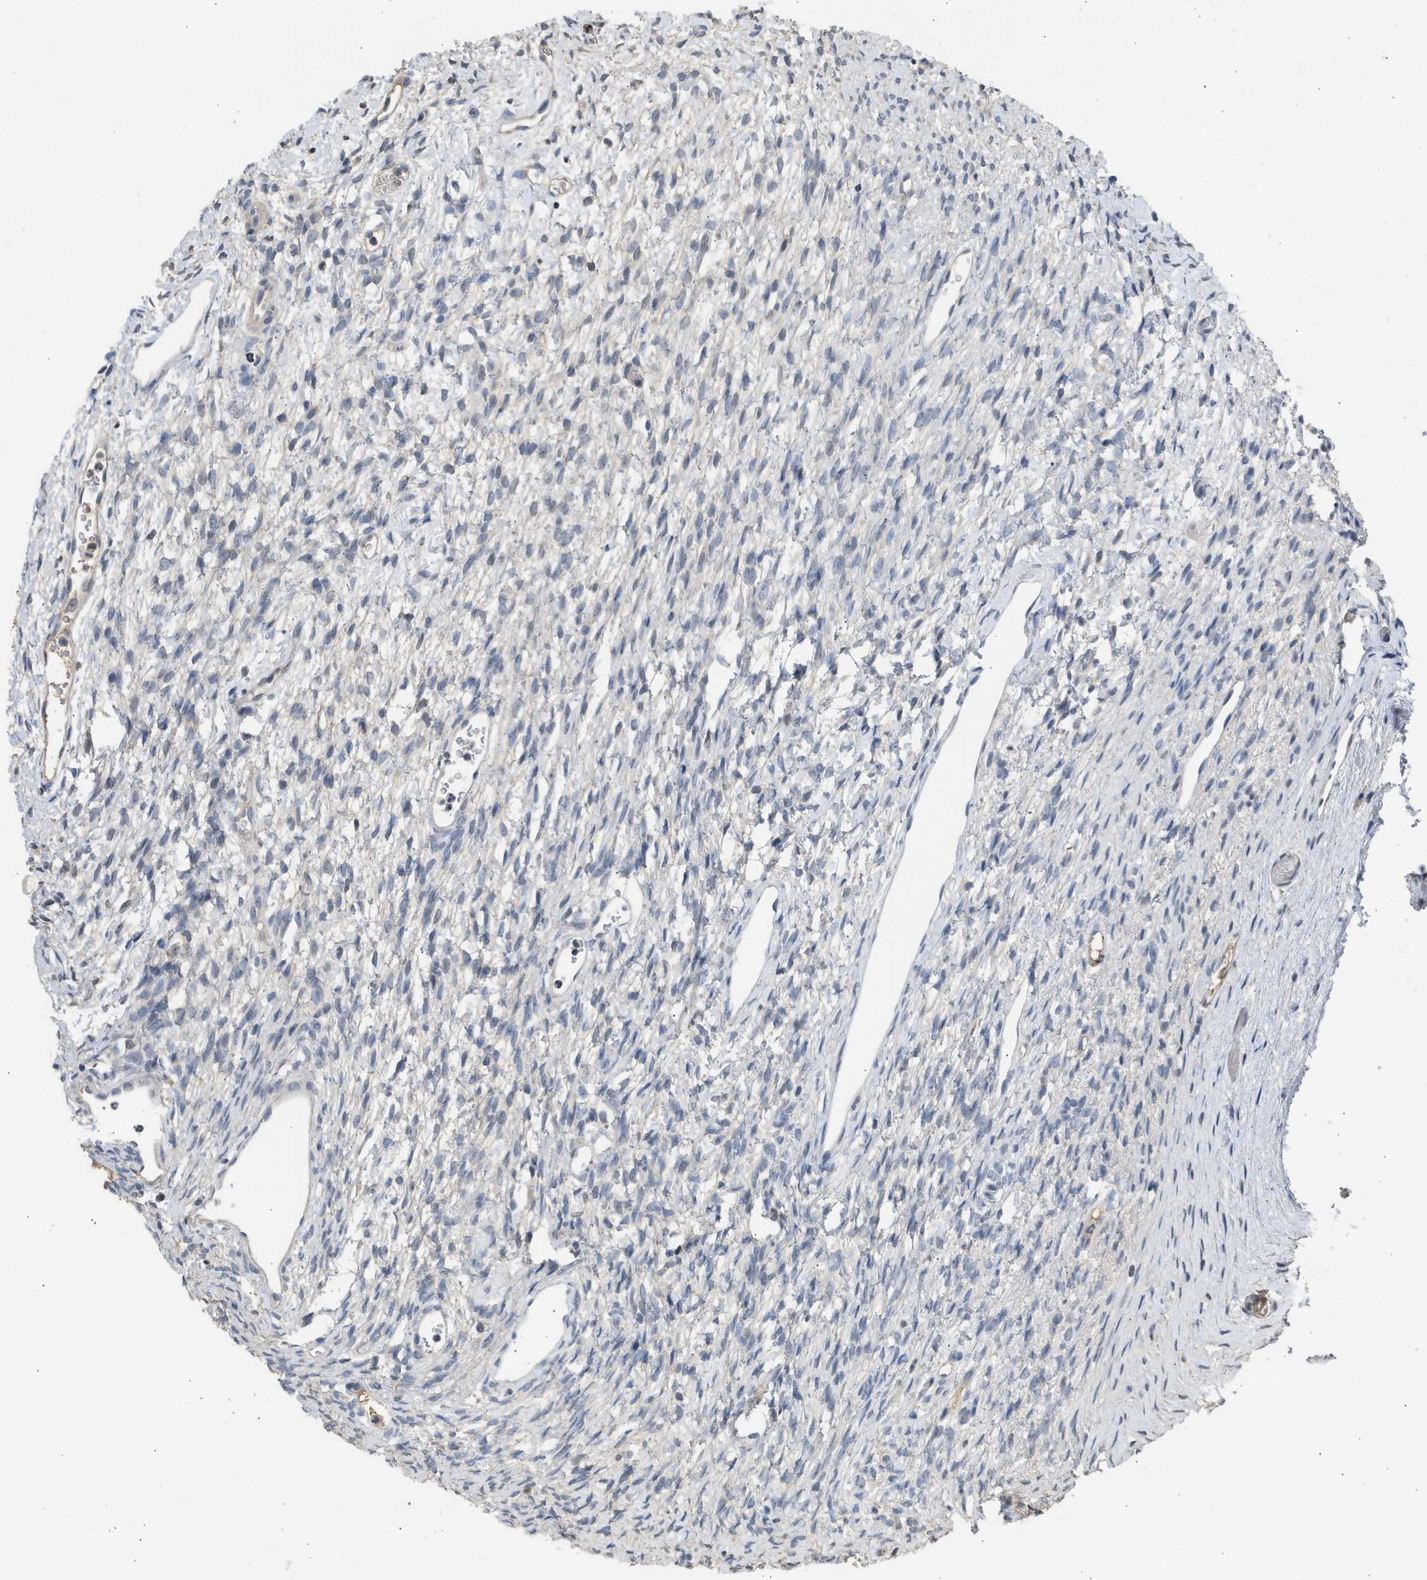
{"staining": {"intensity": "weak", "quantity": ">75%", "location": "cytoplasmic/membranous"}, "tissue": "ovary", "cell_type": "Follicle cells", "image_type": "normal", "snomed": [{"axis": "morphology", "description": "Normal tissue, NOS"}, {"axis": "topography", "description": "Ovary"}], "caption": "Human ovary stained with a brown dye shows weak cytoplasmic/membranous positive expression in approximately >75% of follicle cells.", "gene": "SULT2A1", "patient": {"sex": "female", "age": 33}}